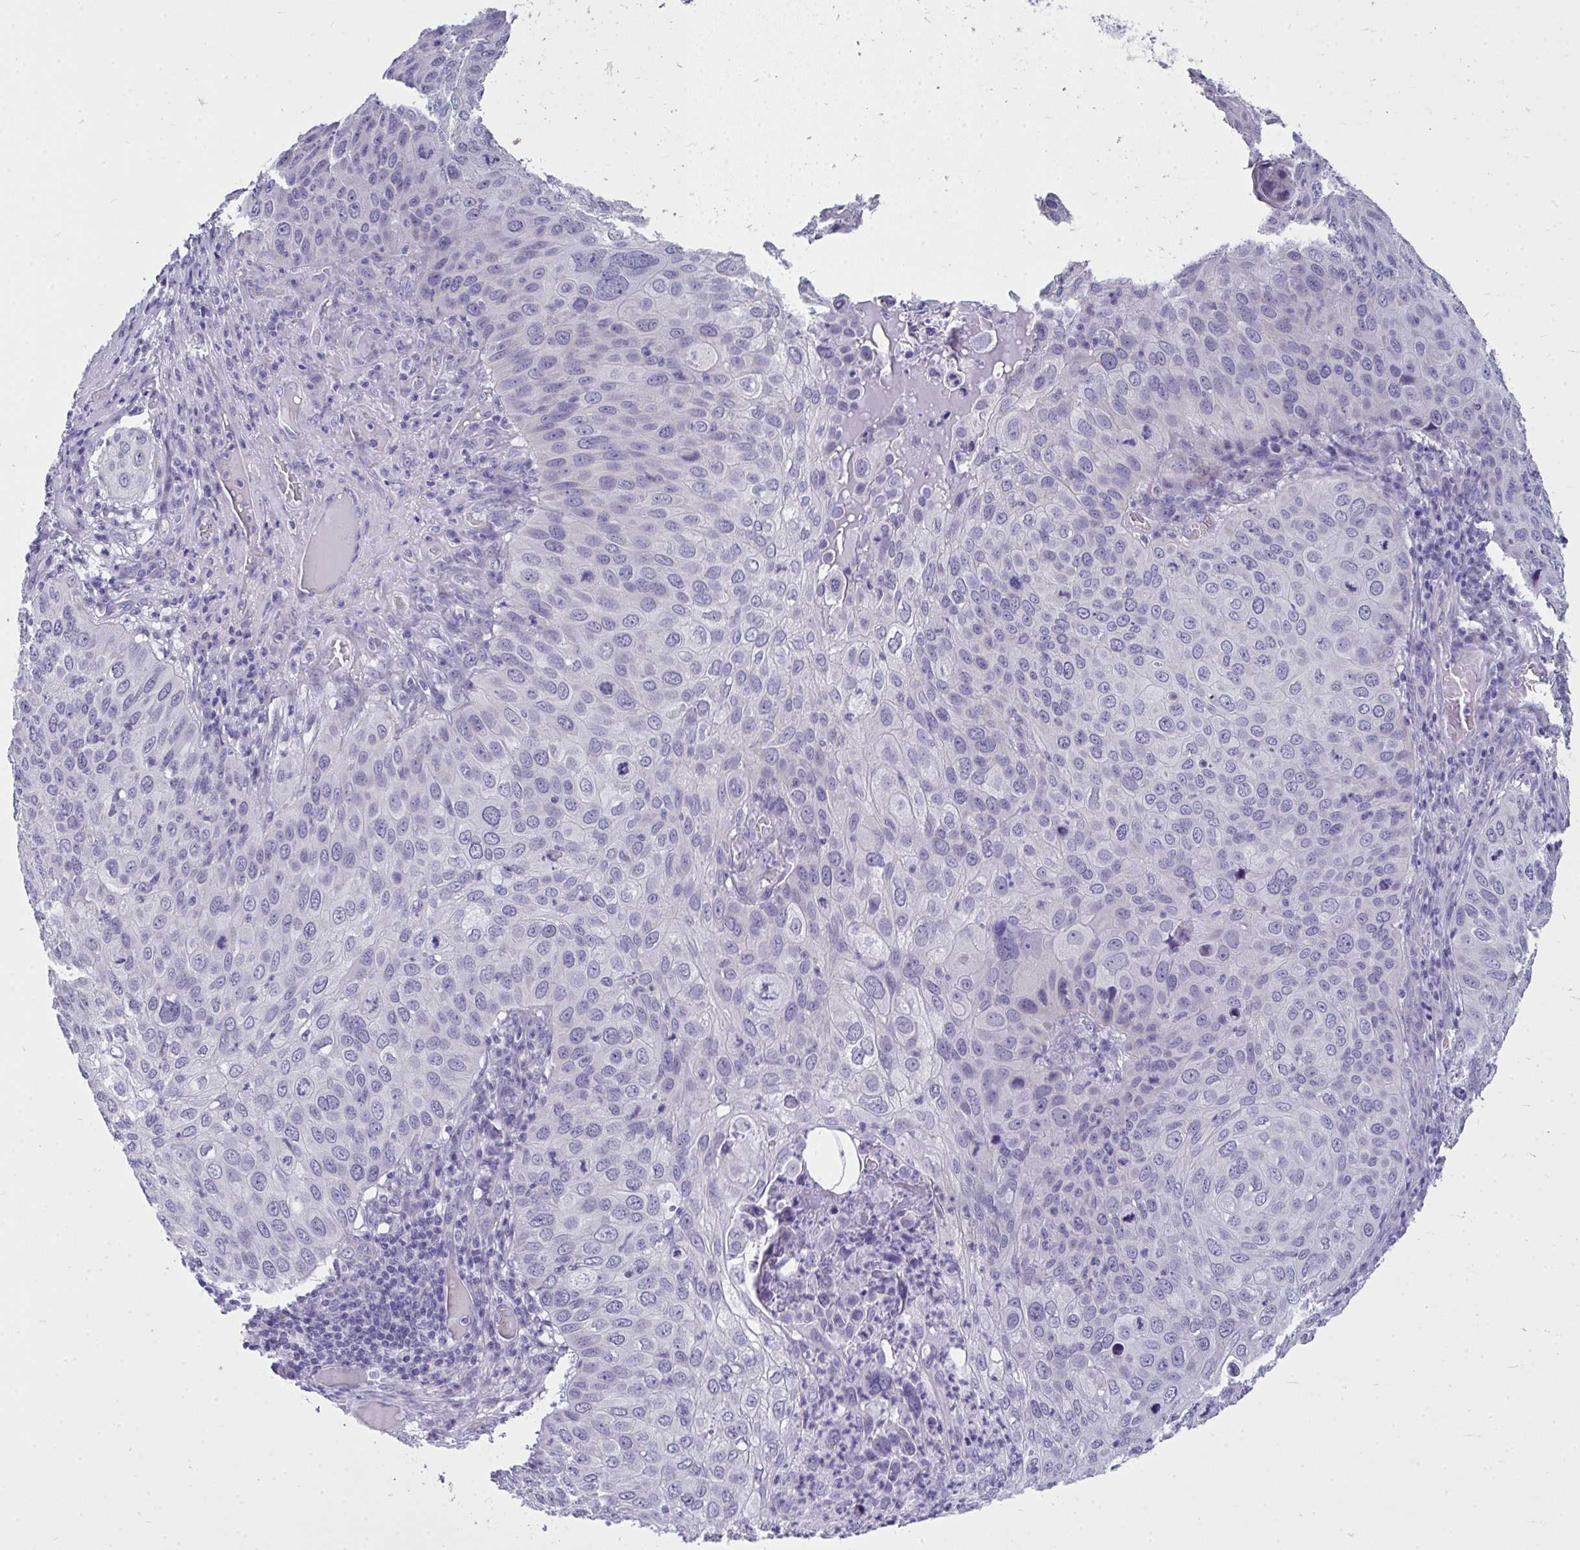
{"staining": {"intensity": "negative", "quantity": "none", "location": "none"}, "tissue": "skin cancer", "cell_type": "Tumor cells", "image_type": "cancer", "snomed": [{"axis": "morphology", "description": "Squamous cell carcinoma, NOS"}, {"axis": "topography", "description": "Skin"}], "caption": "High magnification brightfield microscopy of skin cancer (squamous cell carcinoma) stained with DAB (brown) and counterstained with hematoxylin (blue): tumor cells show no significant positivity. (Immunohistochemistry (ihc), brightfield microscopy, high magnification).", "gene": "TSBP1", "patient": {"sex": "male", "age": 87}}